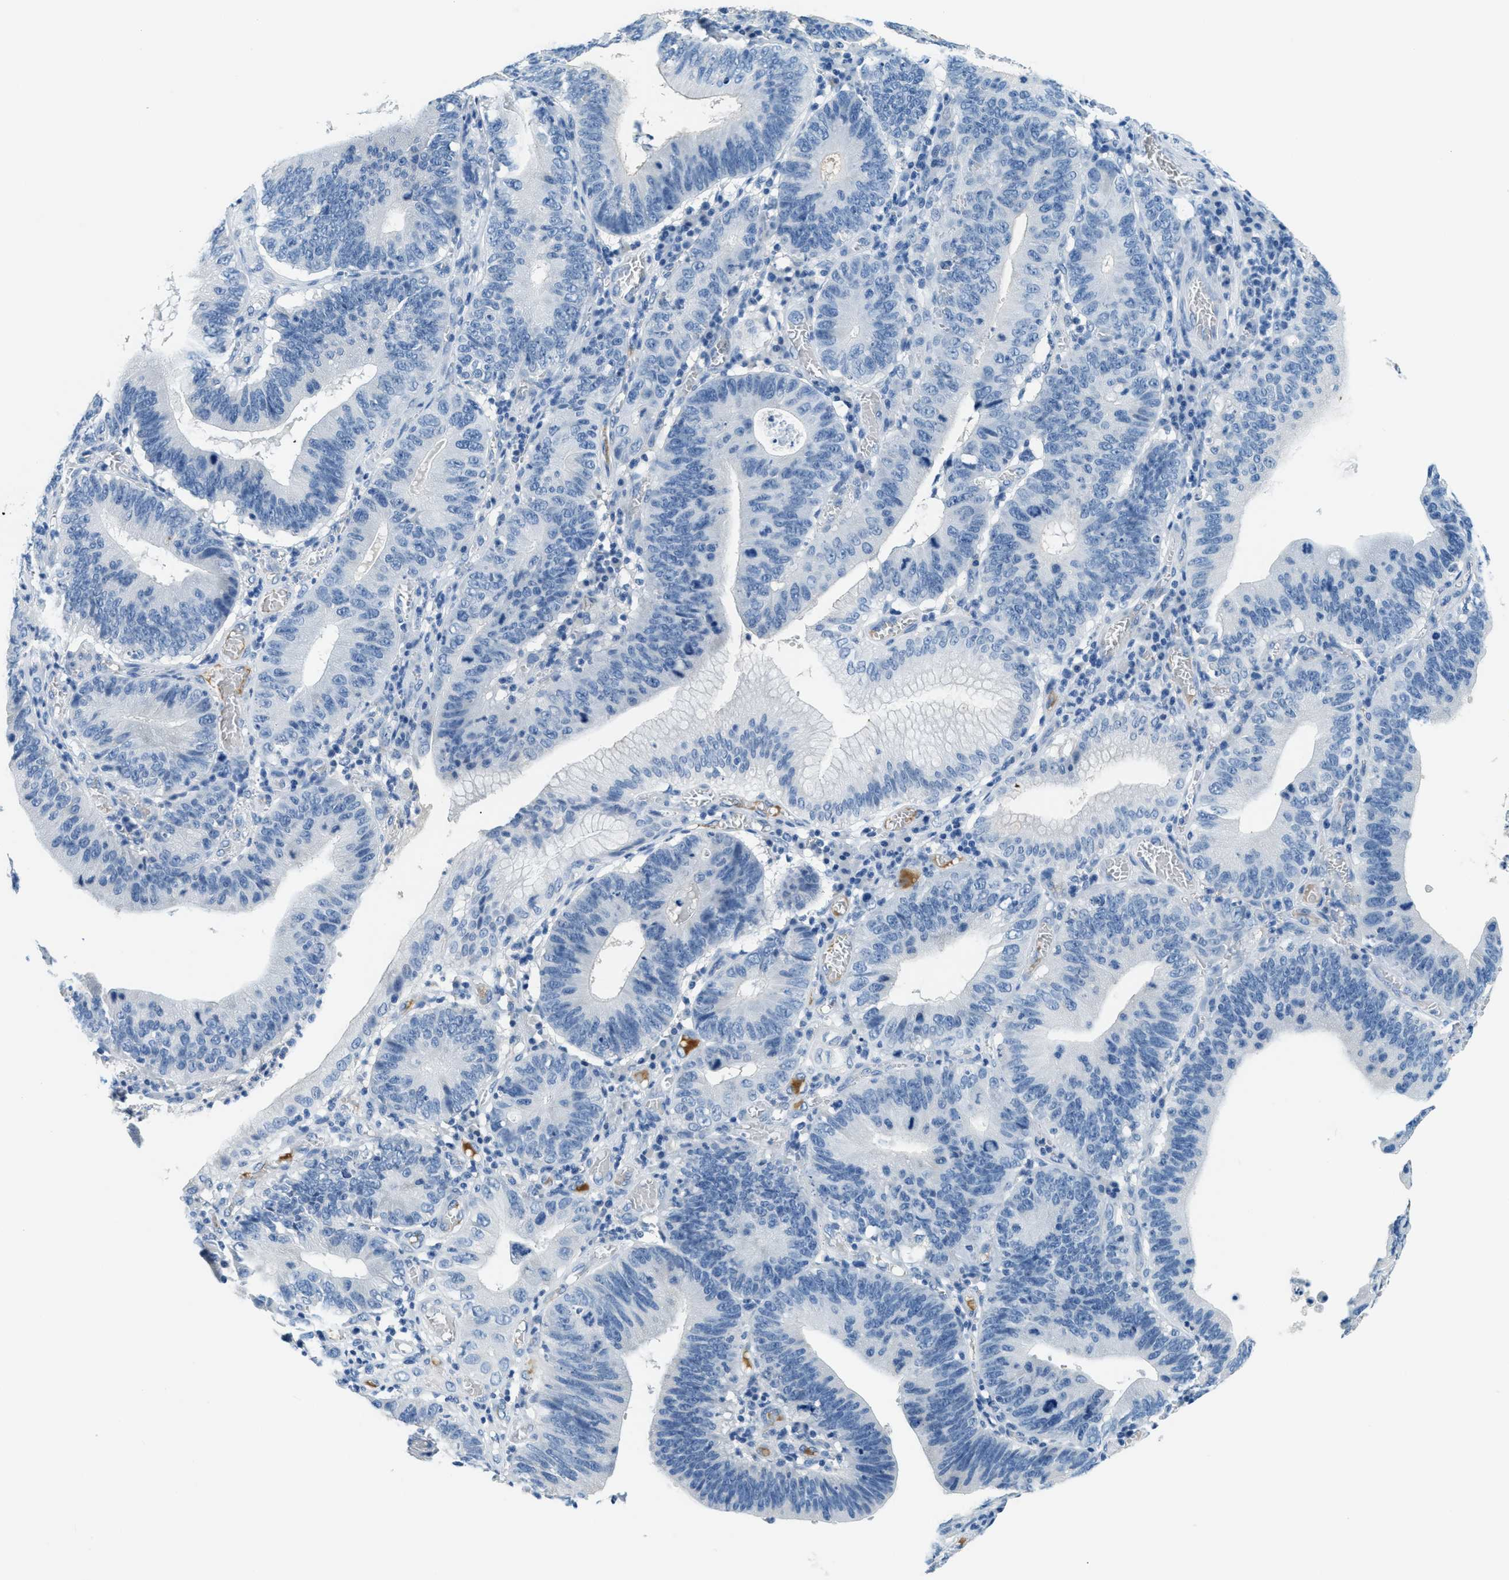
{"staining": {"intensity": "negative", "quantity": "none", "location": "none"}, "tissue": "stomach cancer", "cell_type": "Tumor cells", "image_type": "cancer", "snomed": [{"axis": "morphology", "description": "Adenocarcinoma, NOS"}, {"axis": "topography", "description": "Stomach"}, {"axis": "topography", "description": "Gastric cardia"}], "caption": "This is a micrograph of IHC staining of stomach cancer (adenocarcinoma), which shows no staining in tumor cells. (Stains: DAB immunohistochemistry (IHC) with hematoxylin counter stain, Microscopy: brightfield microscopy at high magnification).", "gene": "A2M", "patient": {"sex": "male", "age": 59}}